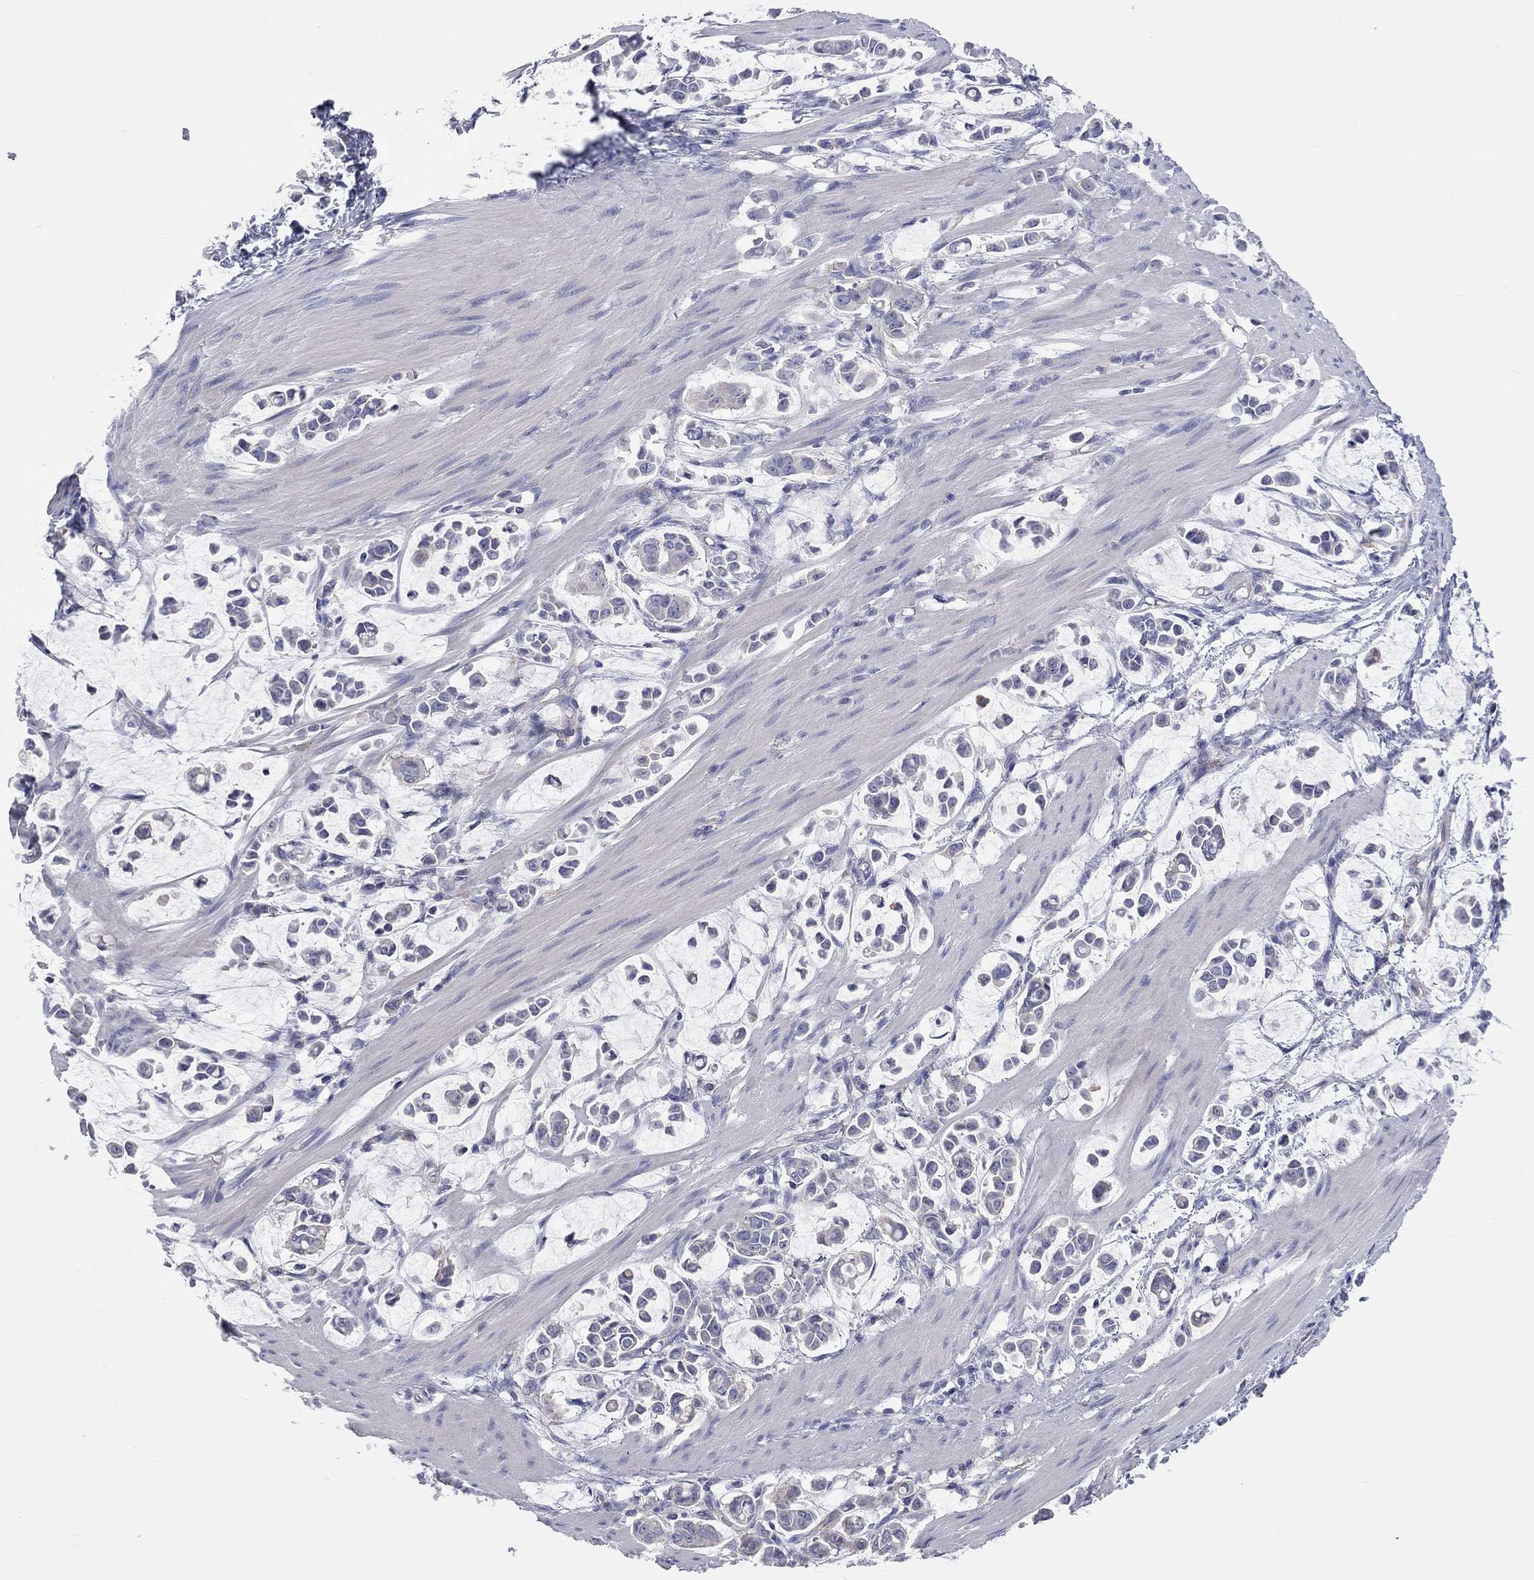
{"staining": {"intensity": "negative", "quantity": "none", "location": "none"}, "tissue": "stomach cancer", "cell_type": "Tumor cells", "image_type": "cancer", "snomed": [{"axis": "morphology", "description": "Adenocarcinoma, NOS"}, {"axis": "topography", "description": "Stomach"}], "caption": "Protein analysis of stomach cancer demonstrates no significant positivity in tumor cells.", "gene": "KCNB1", "patient": {"sex": "male", "age": 82}}